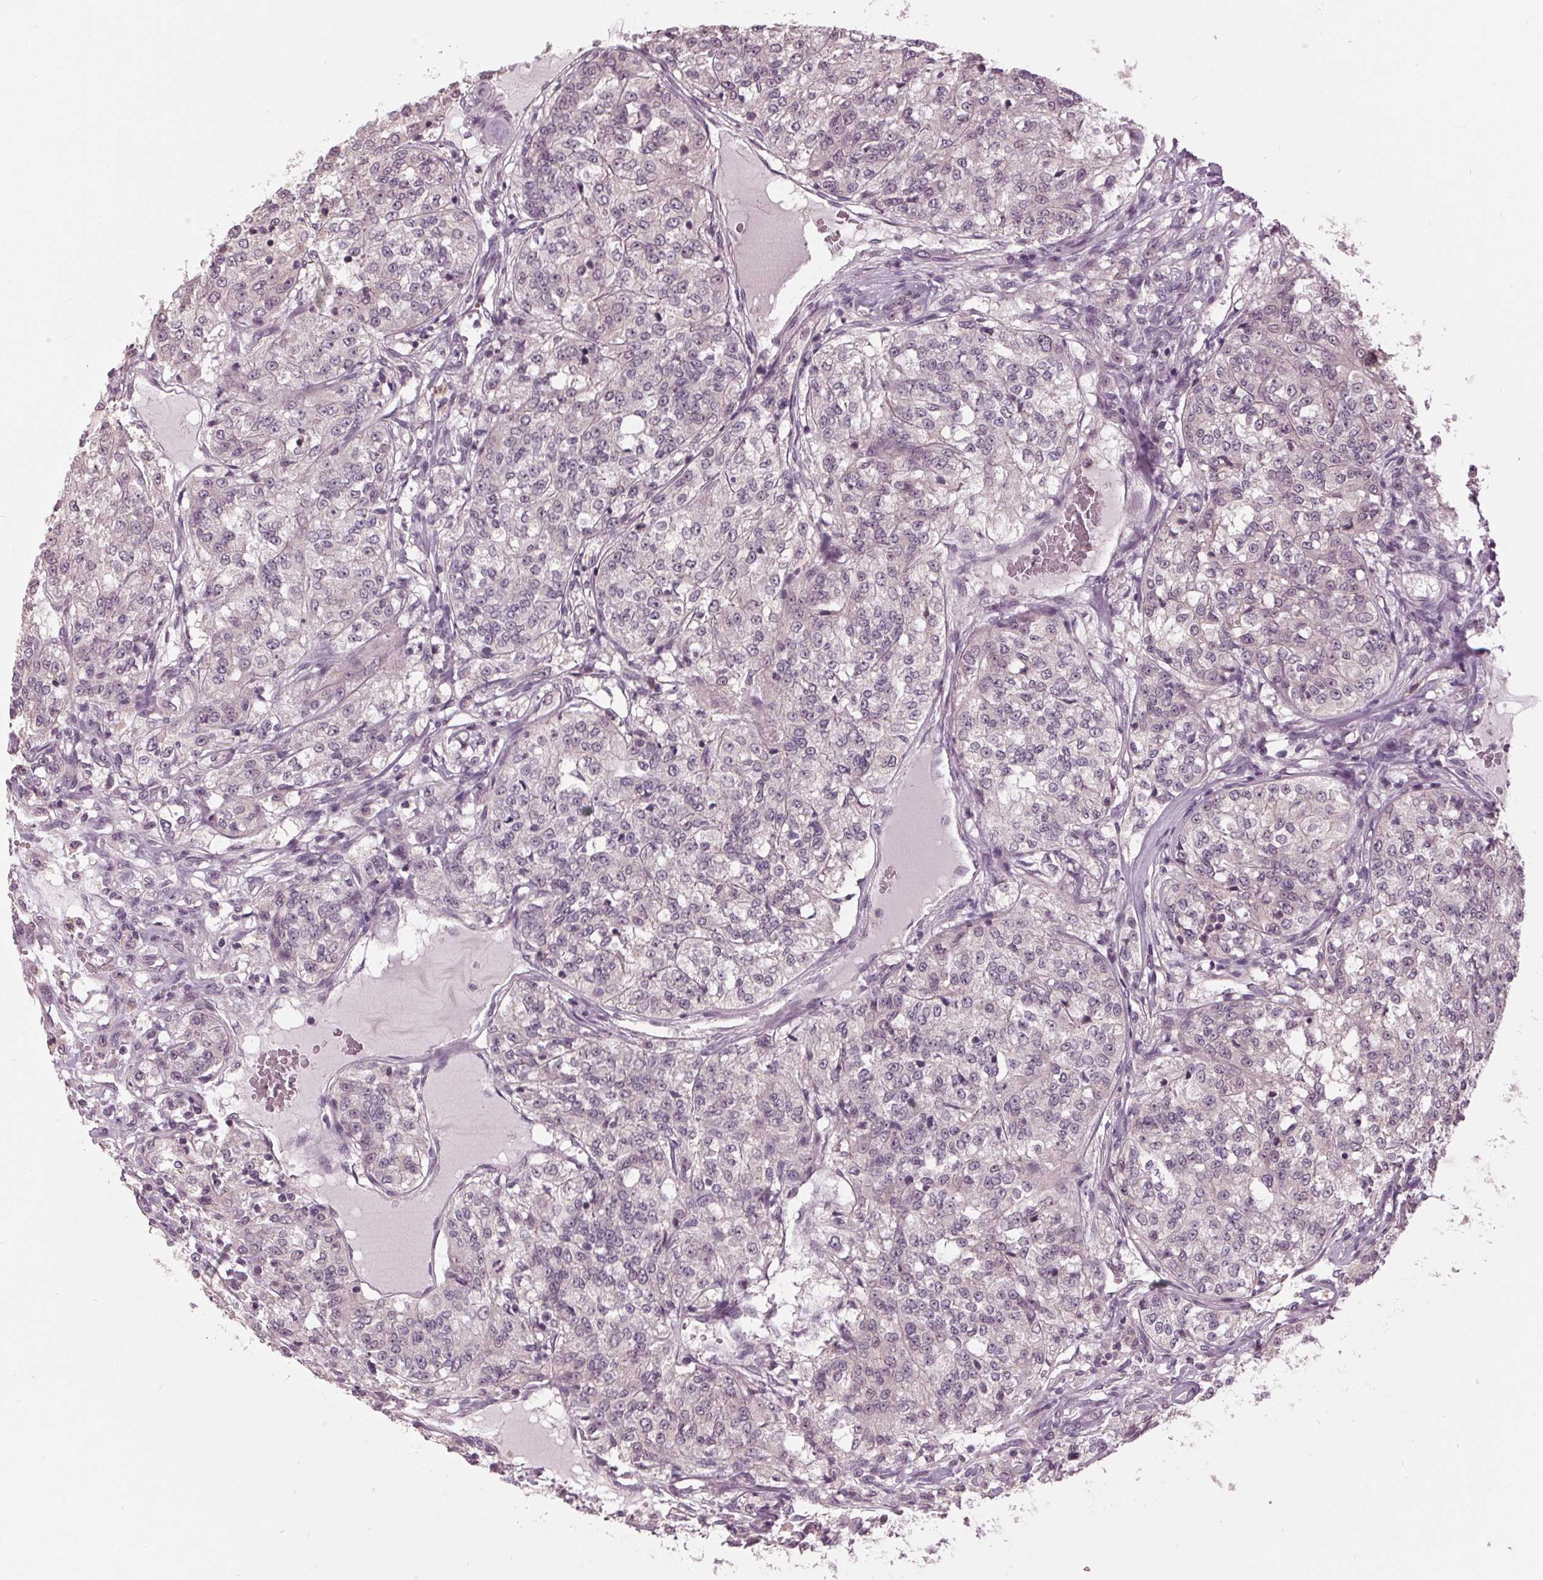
{"staining": {"intensity": "negative", "quantity": "none", "location": "none"}, "tissue": "renal cancer", "cell_type": "Tumor cells", "image_type": "cancer", "snomed": [{"axis": "morphology", "description": "Adenocarcinoma, NOS"}, {"axis": "topography", "description": "Kidney"}], "caption": "Tumor cells show no significant protein staining in adenocarcinoma (renal).", "gene": "SIGLEC6", "patient": {"sex": "female", "age": 63}}